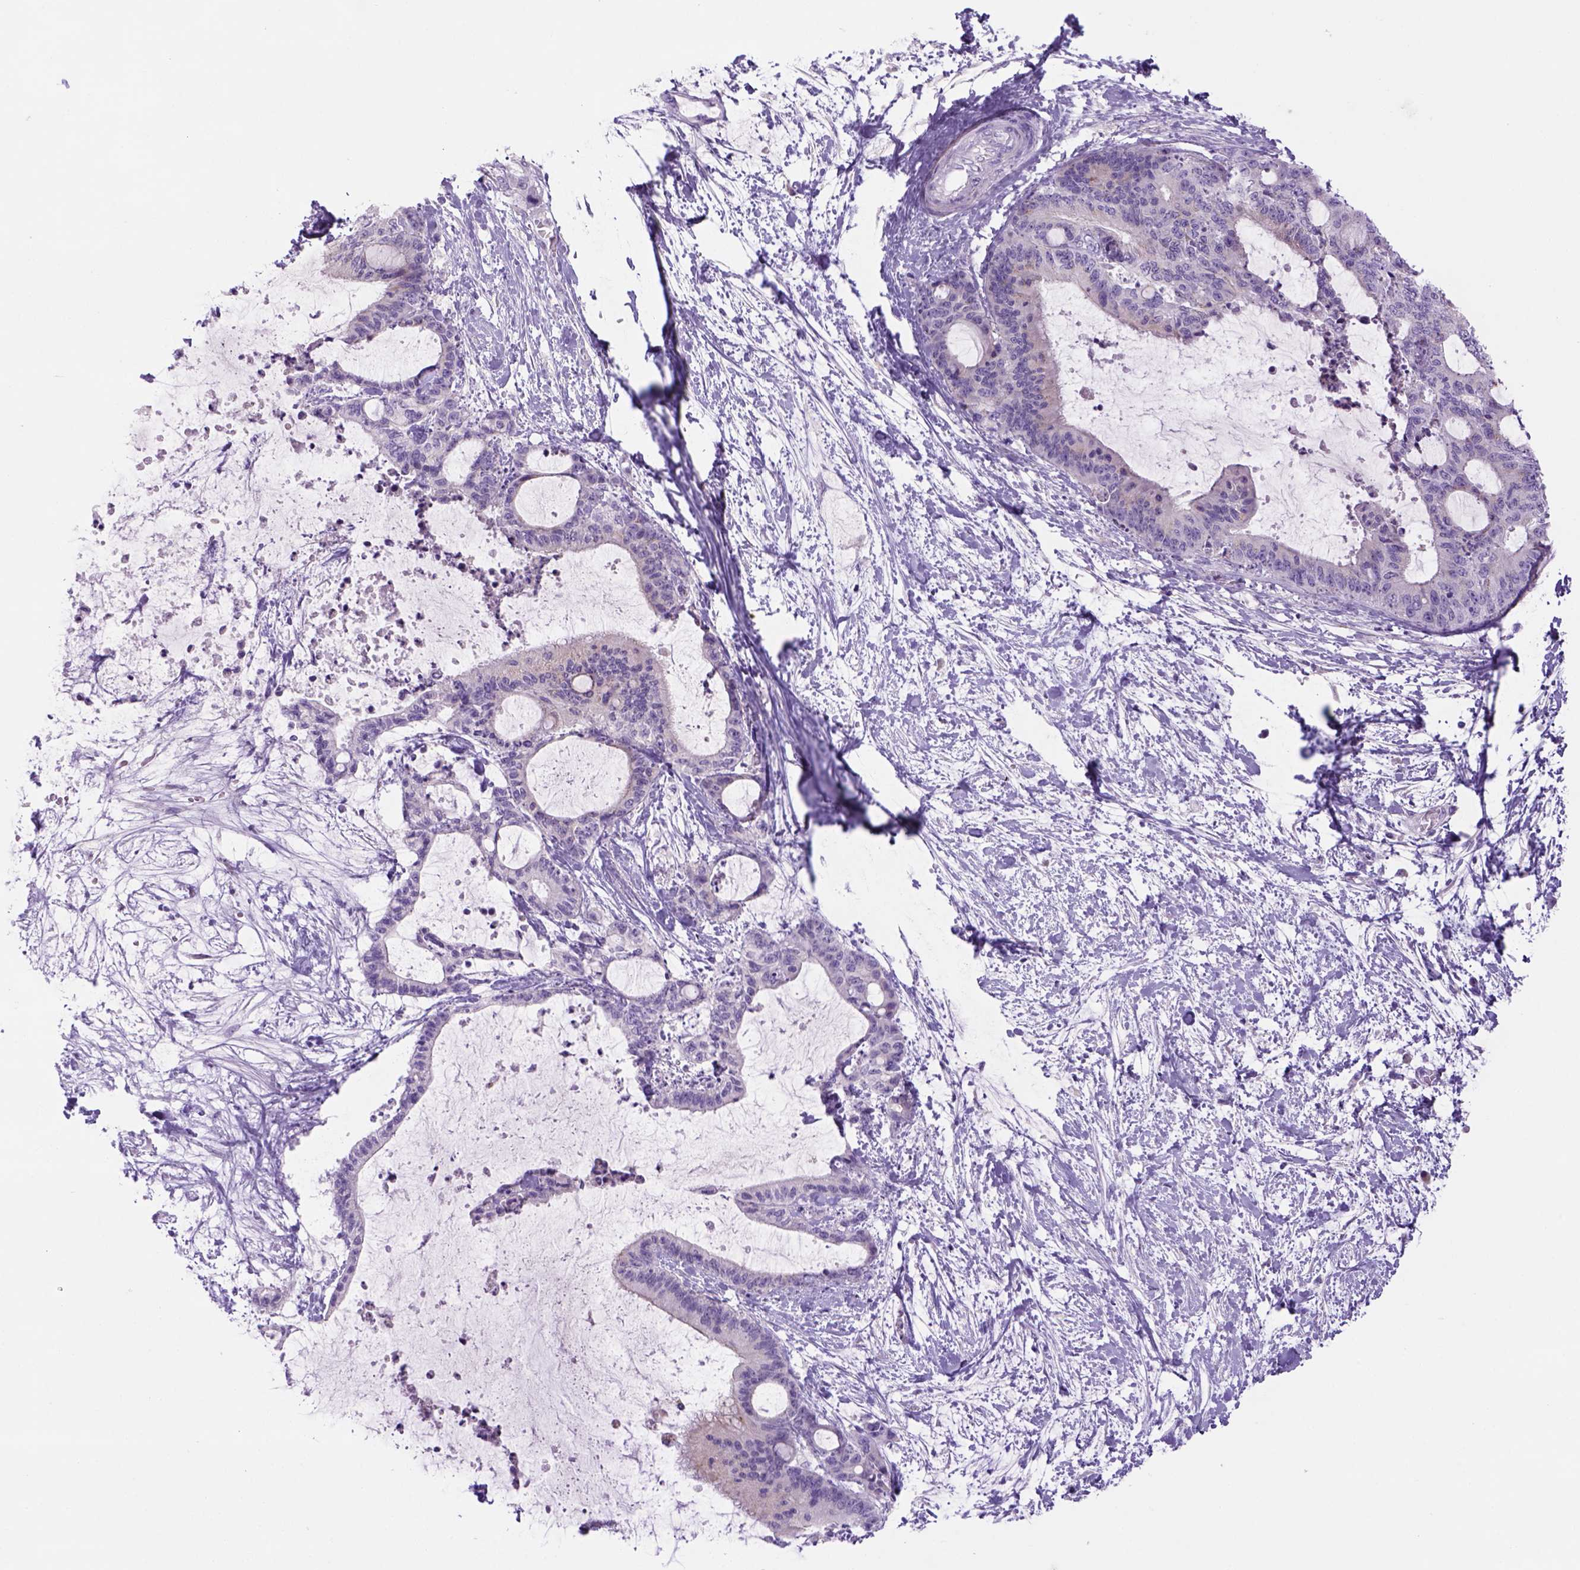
{"staining": {"intensity": "negative", "quantity": "none", "location": "none"}, "tissue": "liver cancer", "cell_type": "Tumor cells", "image_type": "cancer", "snomed": [{"axis": "morphology", "description": "Cholangiocarcinoma"}, {"axis": "topography", "description": "Liver"}], "caption": "Immunohistochemical staining of human liver cholangiocarcinoma shows no significant staining in tumor cells.", "gene": "DNAH11", "patient": {"sex": "female", "age": 73}}